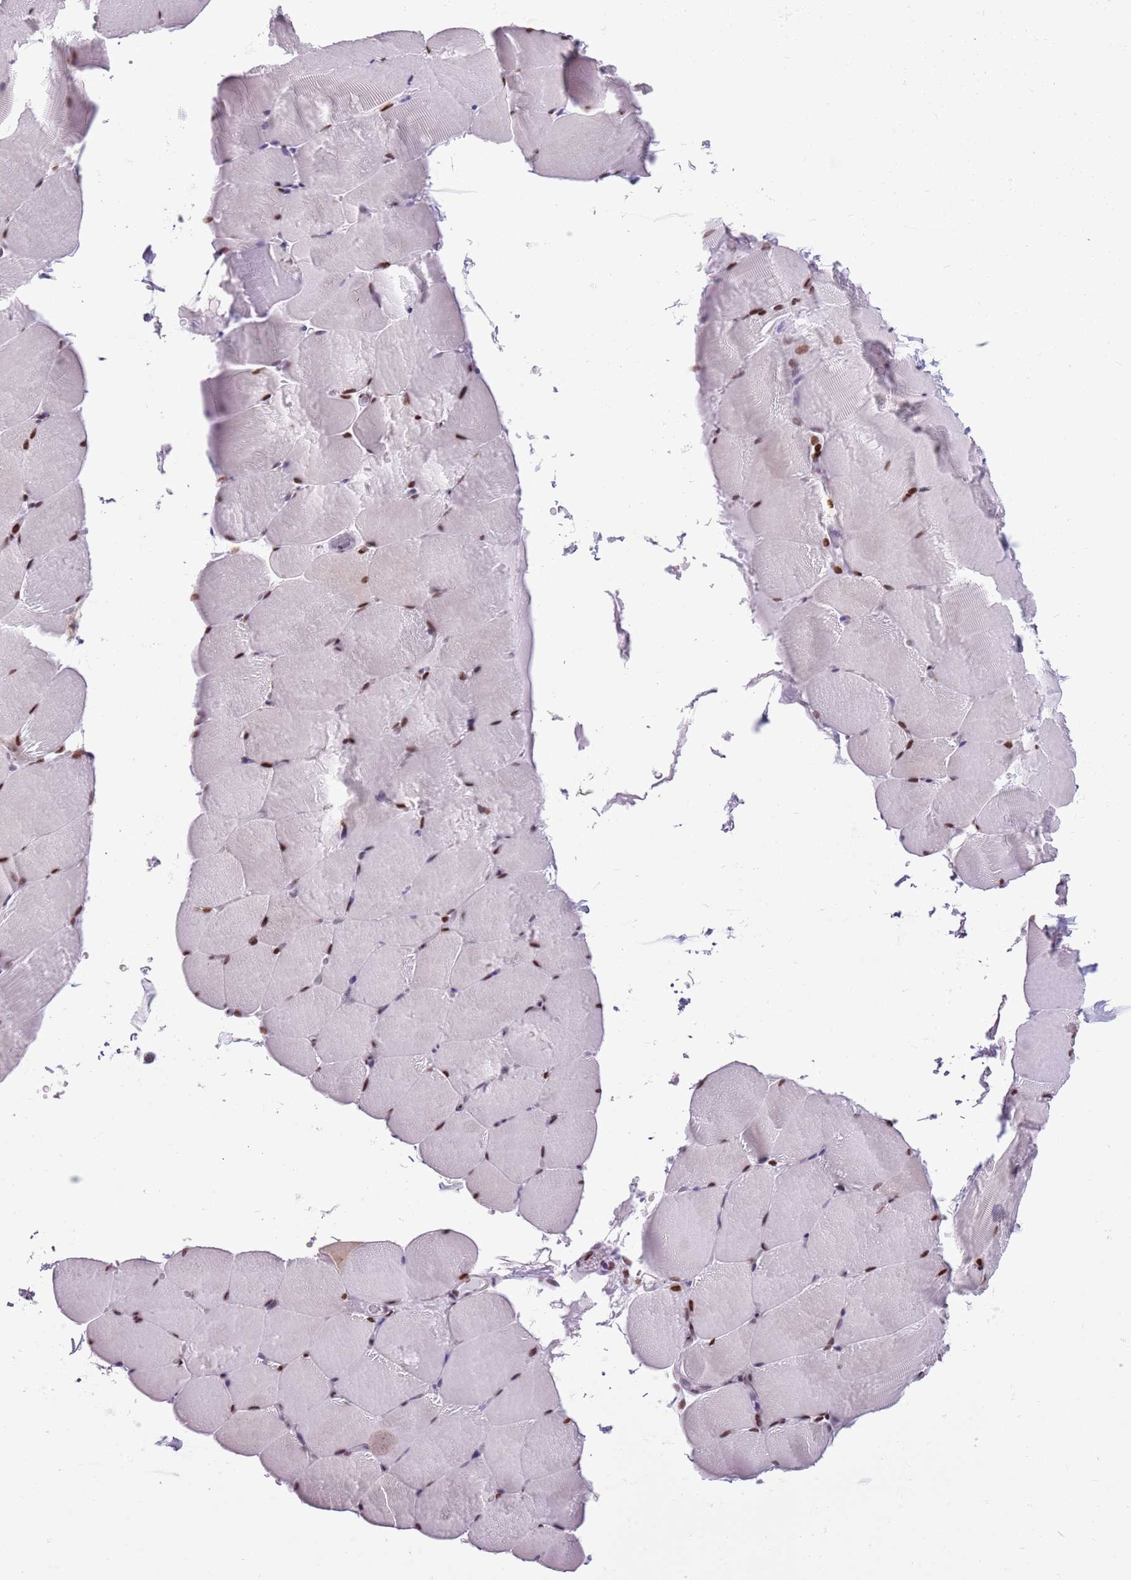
{"staining": {"intensity": "strong", "quantity": "25%-75%", "location": "nuclear"}, "tissue": "skeletal muscle", "cell_type": "Myocytes", "image_type": "normal", "snomed": [{"axis": "morphology", "description": "Normal tissue, NOS"}, {"axis": "topography", "description": "Skeletal muscle"}, {"axis": "topography", "description": "Parathyroid gland"}], "caption": "The image demonstrates immunohistochemical staining of benign skeletal muscle. There is strong nuclear positivity is seen in approximately 25%-75% of myocytes.", "gene": "FAM104B", "patient": {"sex": "female", "age": 37}}